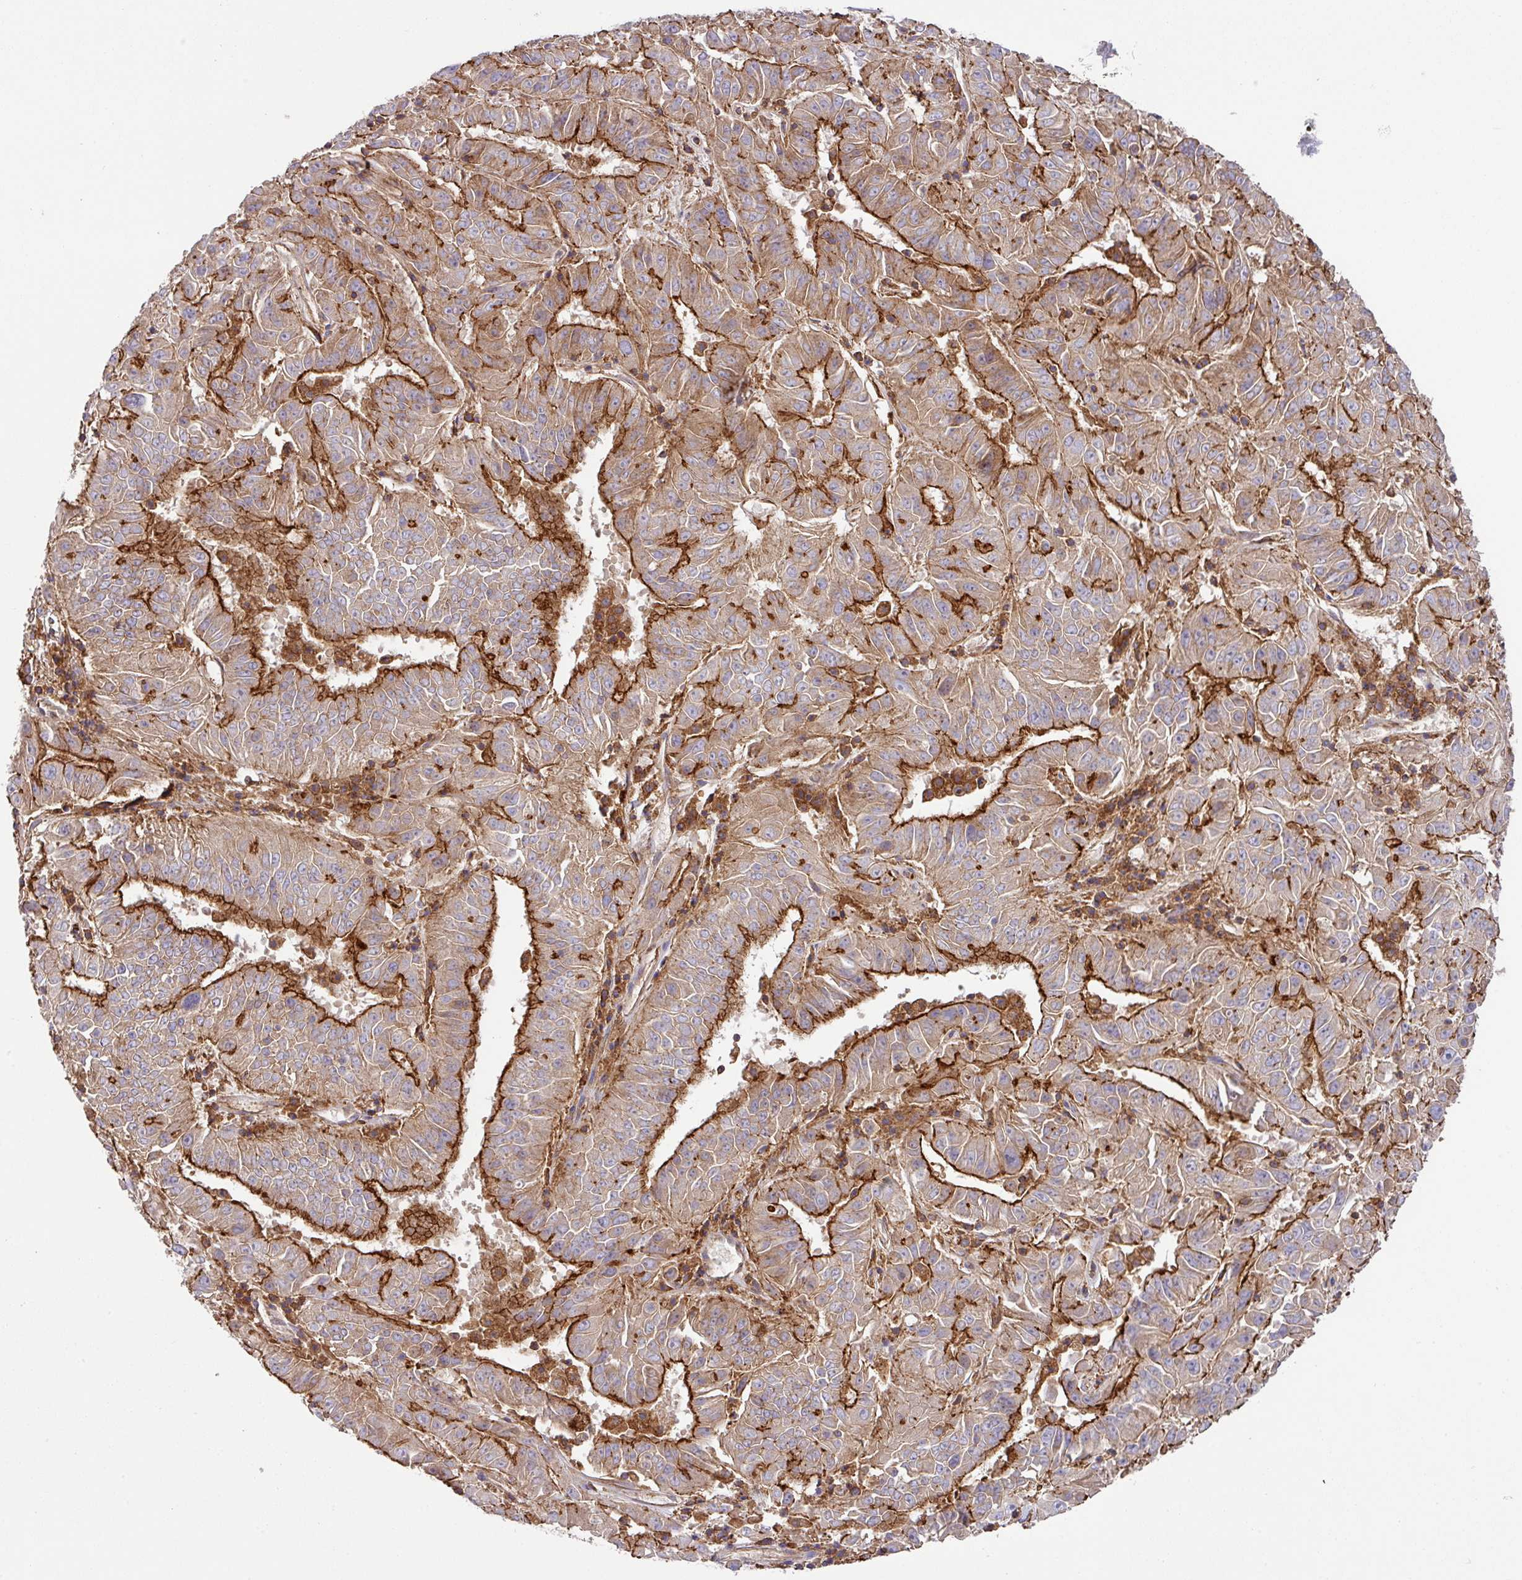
{"staining": {"intensity": "strong", "quantity": "25%-75%", "location": "cytoplasmic/membranous"}, "tissue": "pancreatic cancer", "cell_type": "Tumor cells", "image_type": "cancer", "snomed": [{"axis": "morphology", "description": "Adenocarcinoma, NOS"}, {"axis": "topography", "description": "Pancreas"}], "caption": "Pancreatic cancer (adenocarcinoma) stained with DAB immunohistochemistry (IHC) reveals high levels of strong cytoplasmic/membranous staining in approximately 25%-75% of tumor cells.", "gene": "RIC1", "patient": {"sex": "male", "age": 63}}